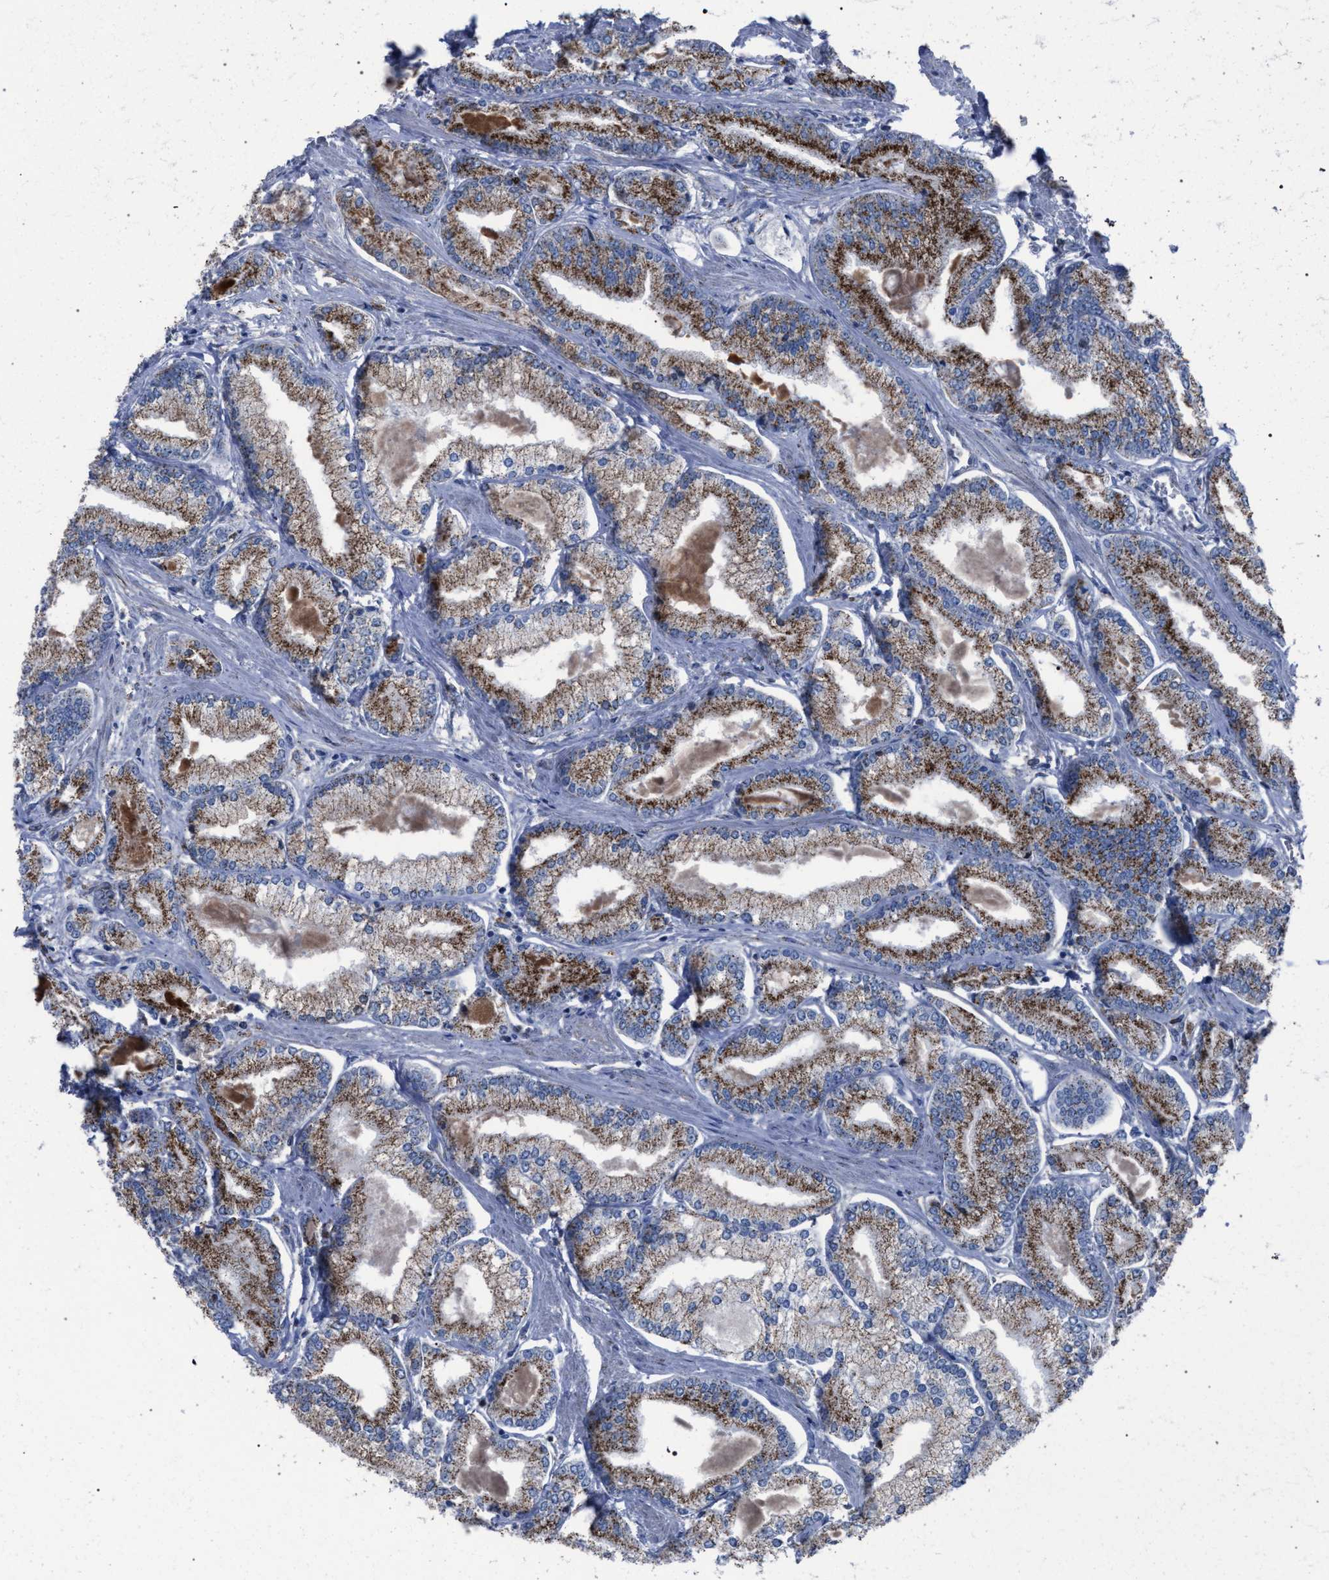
{"staining": {"intensity": "moderate", "quantity": ">75%", "location": "cytoplasmic/membranous"}, "tissue": "prostate cancer", "cell_type": "Tumor cells", "image_type": "cancer", "snomed": [{"axis": "morphology", "description": "Adenocarcinoma, Low grade"}, {"axis": "topography", "description": "Prostate"}], "caption": "This image shows prostate low-grade adenocarcinoma stained with IHC to label a protein in brown. The cytoplasmic/membranous of tumor cells show moderate positivity for the protein. Nuclei are counter-stained blue.", "gene": "HSD17B4", "patient": {"sex": "male", "age": 52}}